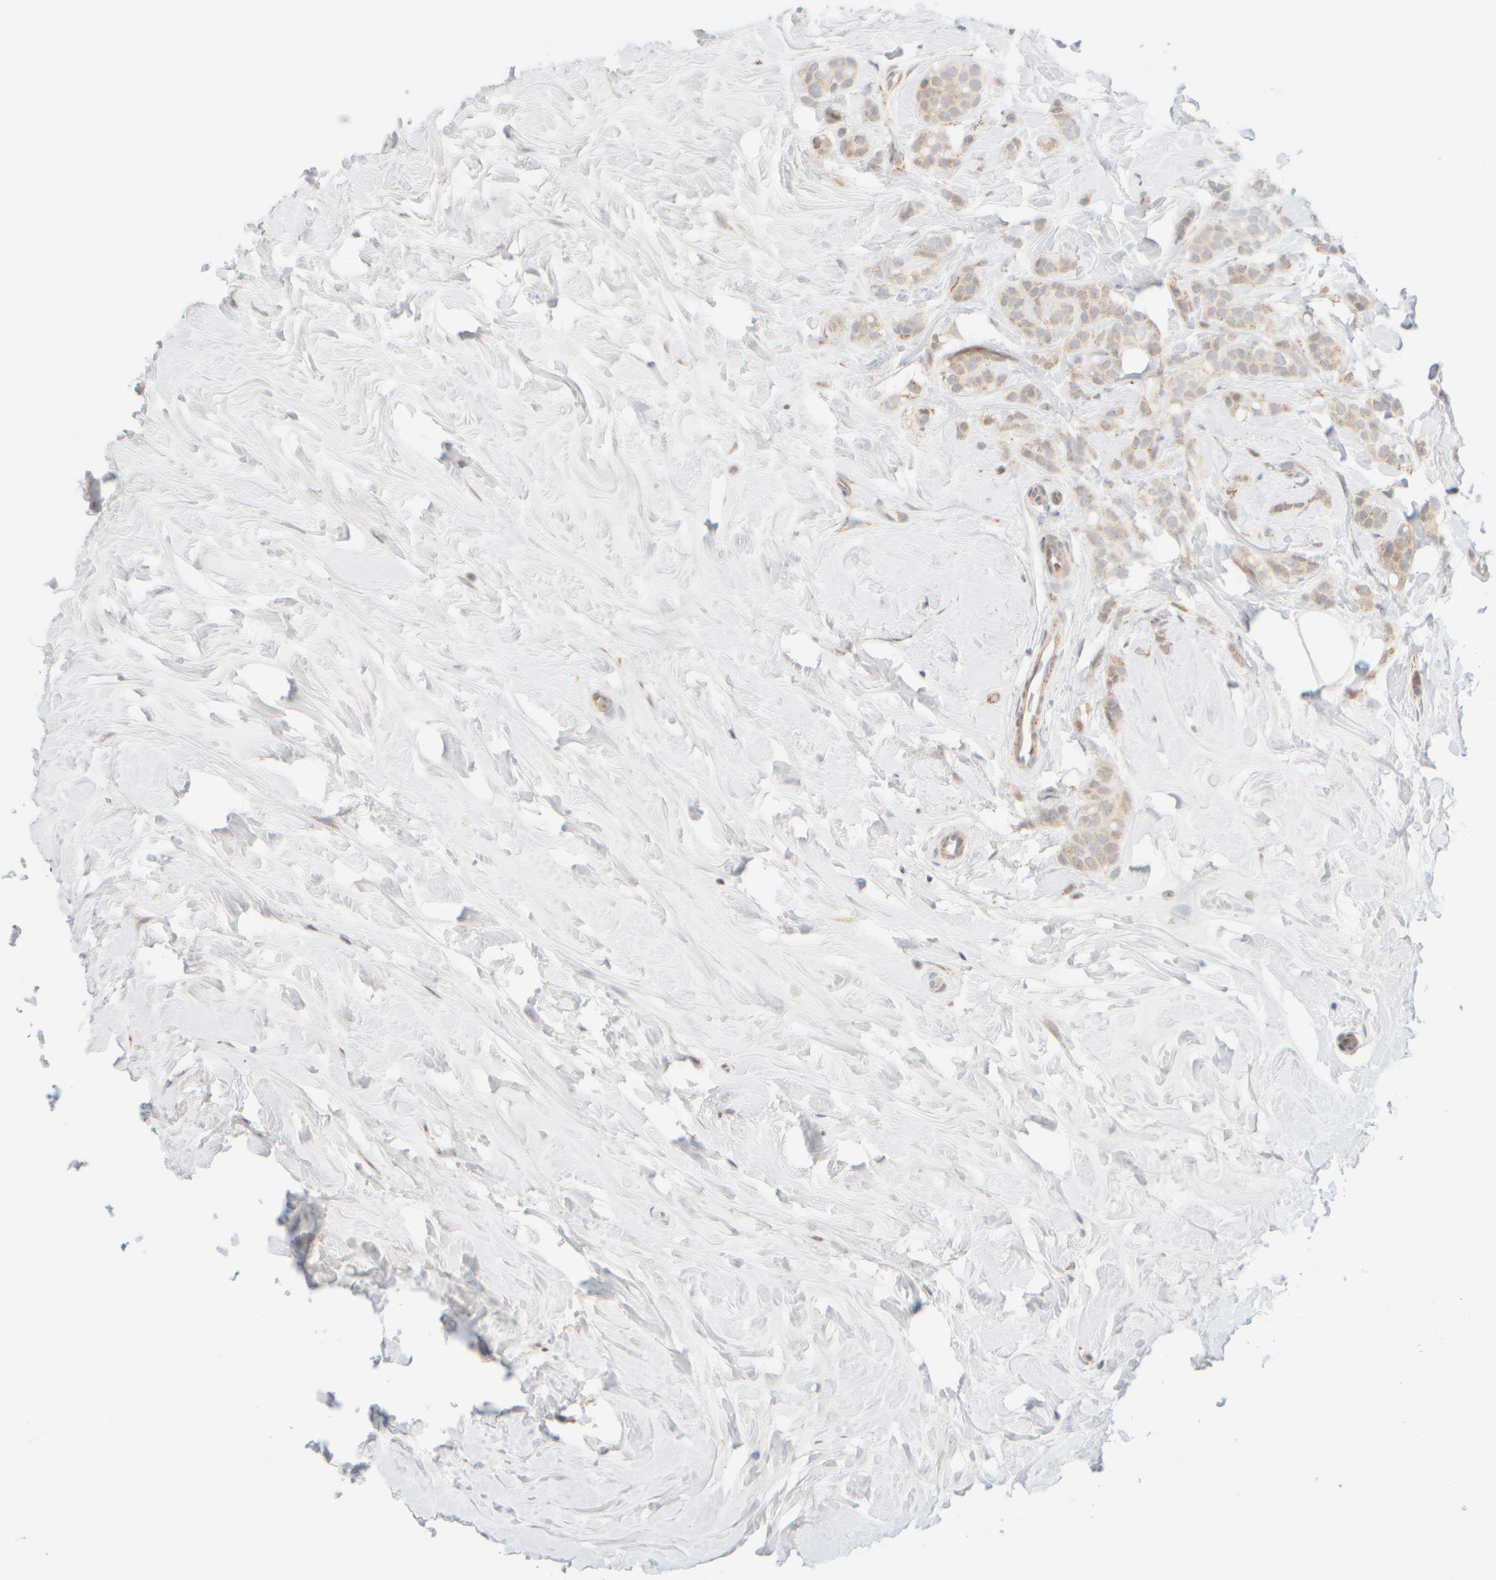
{"staining": {"intensity": "weak", "quantity": ">75%", "location": "cytoplasmic/membranous"}, "tissue": "breast cancer", "cell_type": "Tumor cells", "image_type": "cancer", "snomed": [{"axis": "morphology", "description": "Lobular carcinoma, in situ"}, {"axis": "morphology", "description": "Lobular carcinoma"}, {"axis": "topography", "description": "Breast"}], "caption": "Breast cancer (lobular carcinoma) was stained to show a protein in brown. There is low levels of weak cytoplasmic/membranous expression in approximately >75% of tumor cells. (Brightfield microscopy of DAB IHC at high magnification).", "gene": "PPM1K", "patient": {"sex": "female", "age": 41}}